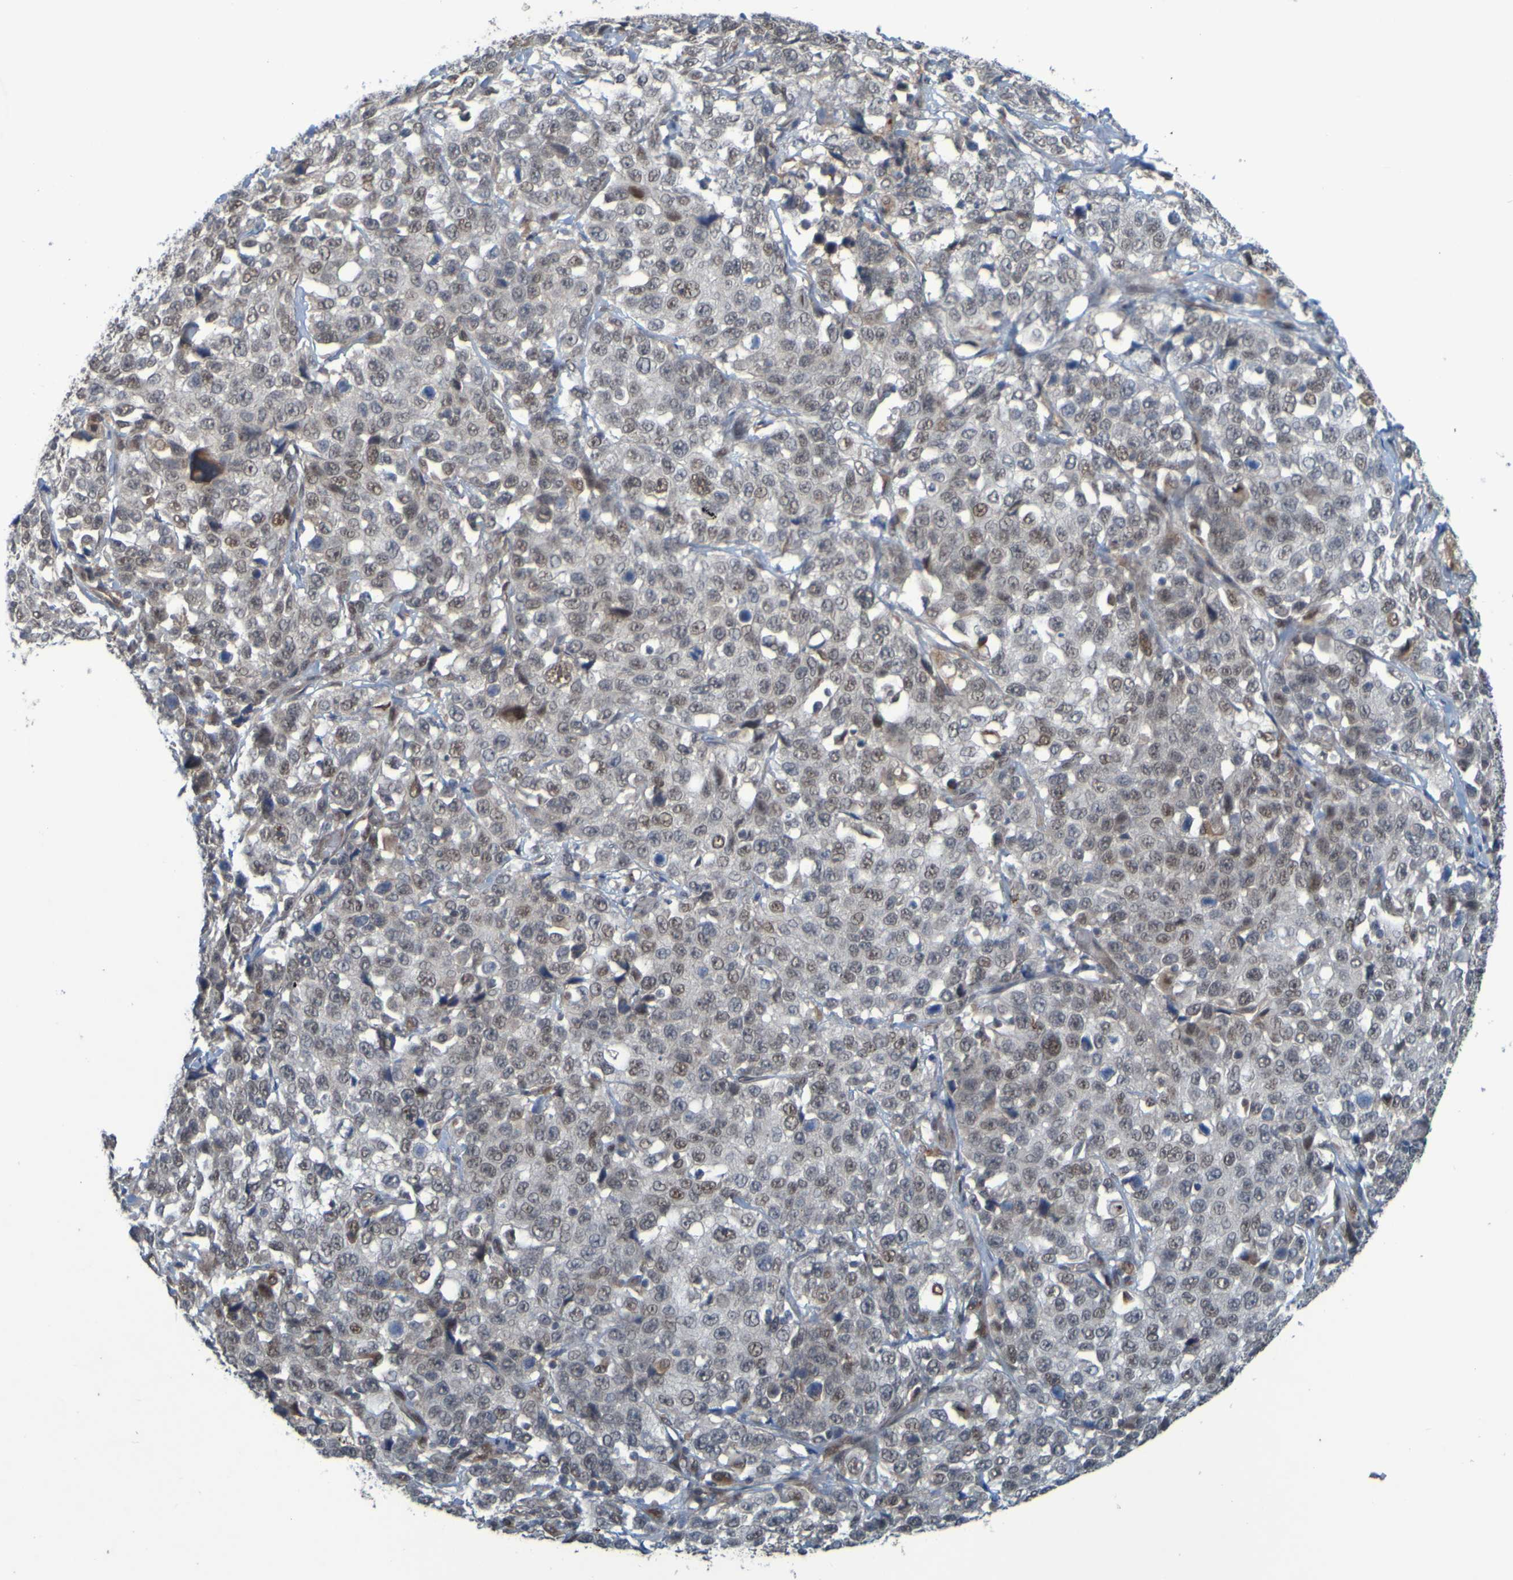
{"staining": {"intensity": "weak", "quantity": "25%-75%", "location": "nuclear"}, "tissue": "stomach cancer", "cell_type": "Tumor cells", "image_type": "cancer", "snomed": [{"axis": "morphology", "description": "Normal tissue, NOS"}, {"axis": "morphology", "description": "Adenocarcinoma, NOS"}, {"axis": "topography", "description": "Stomach"}], "caption": "Protein expression analysis of adenocarcinoma (stomach) displays weak nuclear staining in about 25%-75% of tumor cells. The protein is shown in brown color, while the nuclei are stained blue.", "gene": "MCPH1", "patient": {"sex": "male", "age": 48}}